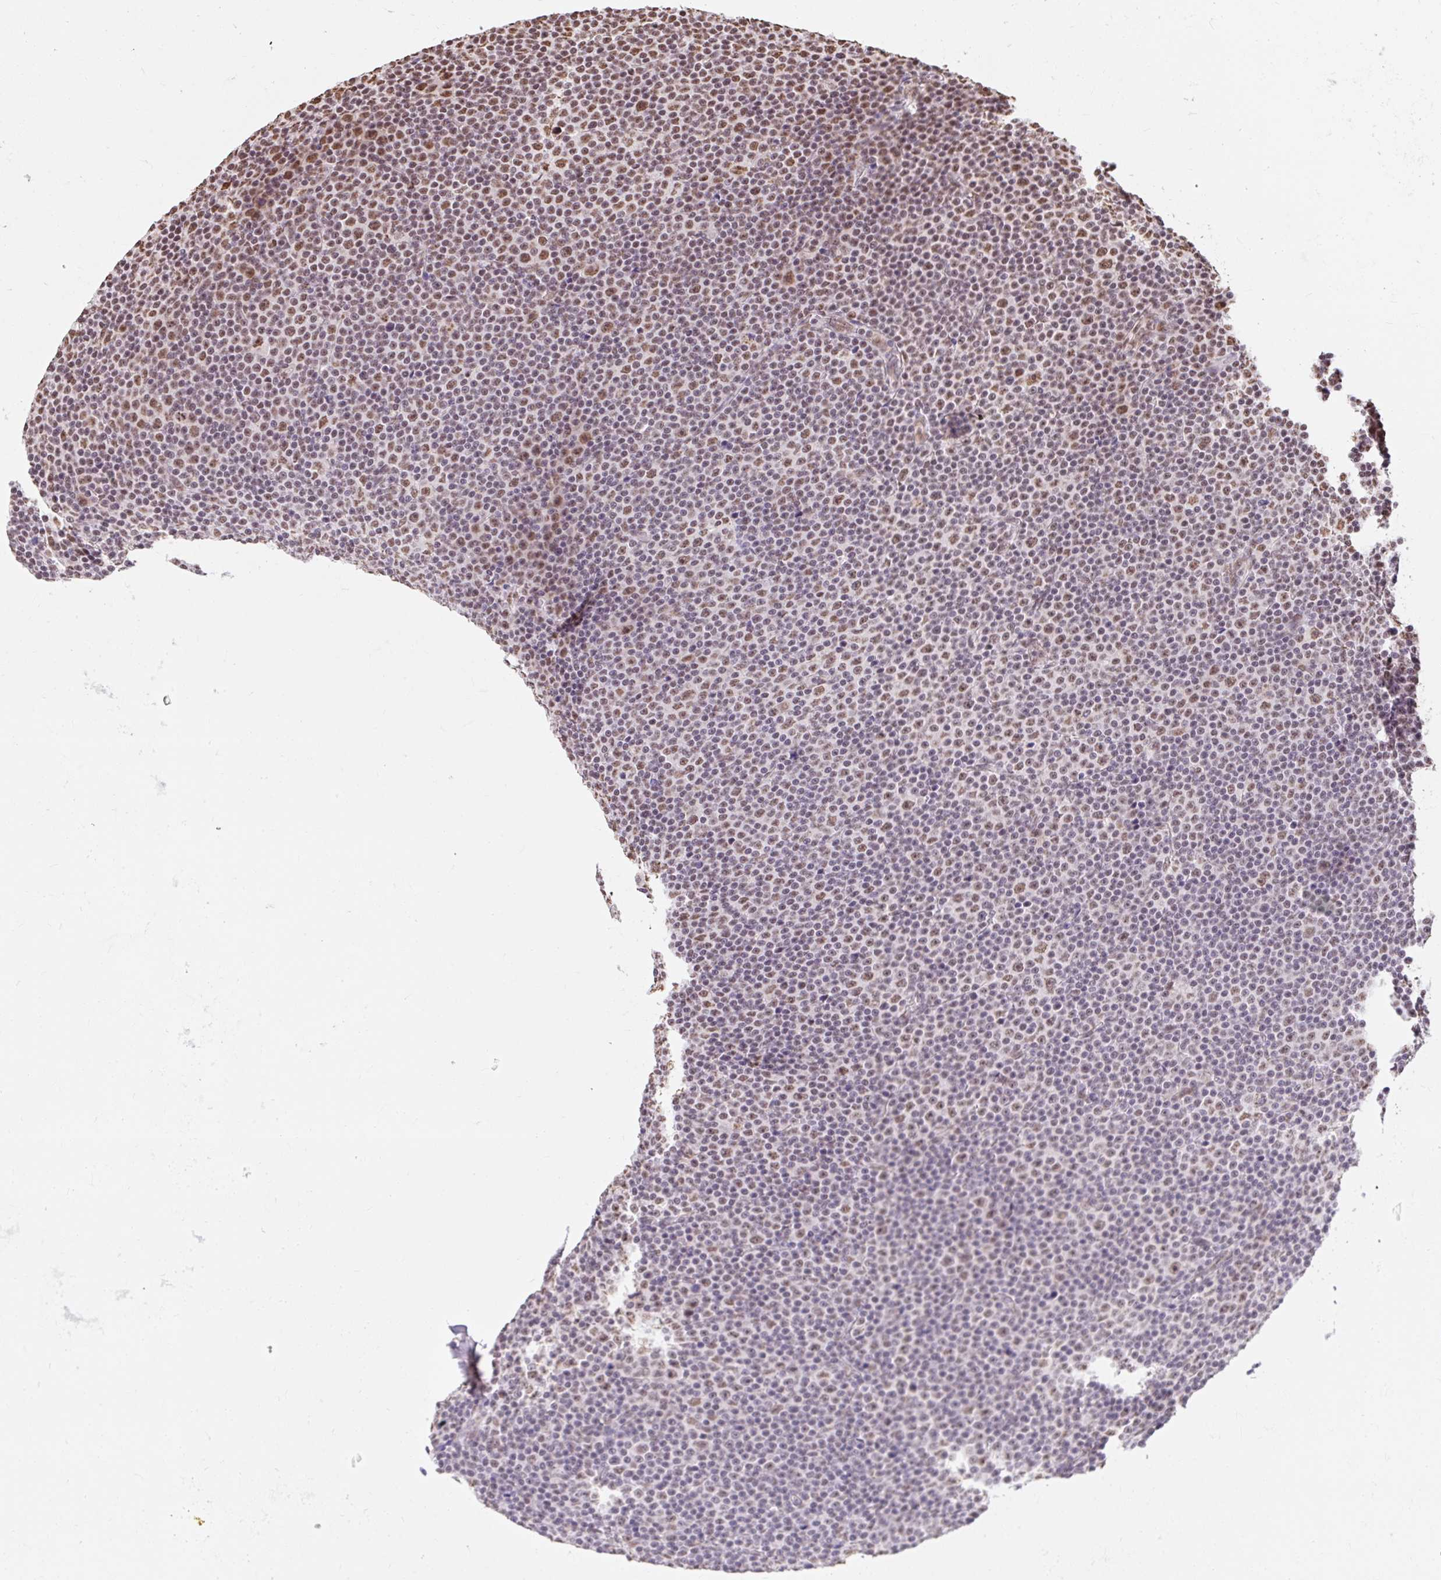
{"staining": {"intensity": "moderate", "quantity": "25%-75%", "location": "nuclear"}, "tissue": "lymphoma", "cell_type": "Tumor cells", "image_type": "cancer", "snomed": [{"axis": "morphology", "description": "Malignant lymphoma, non-Hodgkin's type, Low grade"}, {"axis": "topography", "description": "Lymph node"}], "caption": "Immunohistochemistry of lymphoma demonstrates medium levels of moderate nuclear staining in approximately 25%-75% of tumor cells. (DAB (3,3'-diaminobenzidine) = brown stain, brightfield microscopy at high magnification).", "gene": "BICRA", "patient": {"sex": "female", "age": 67}}